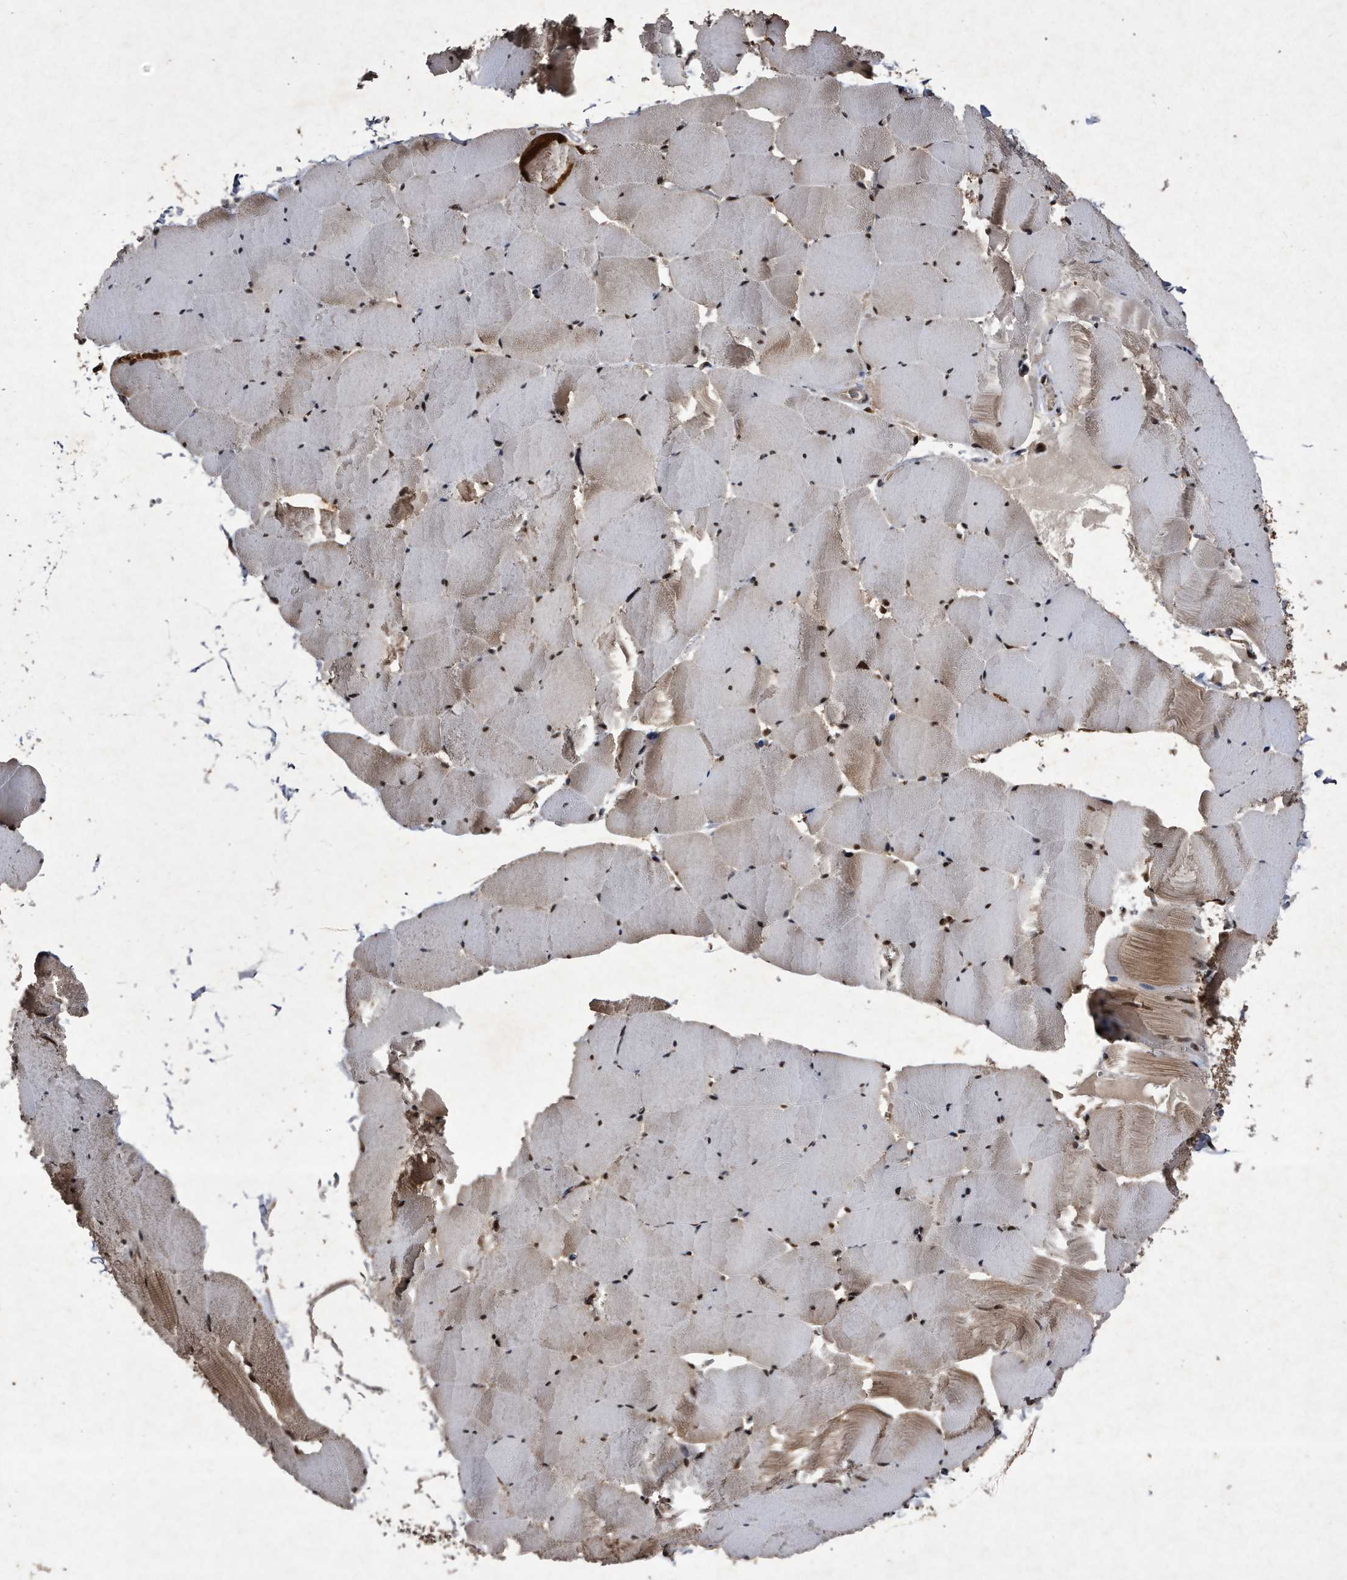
{"staining": {"intensity": "moderate", "quantity": "<25%", "location": "cytoplasmic/membranous,nuclear"}, "tissue": "skeletal muscle", "cell_type": "Myocytes", "image_type": "normal", "snomed": [{"axis": "morphology", "description": "Normal tissue, NOS"}, {"axis": "topography", "description": "Skeletal muscle"}], "caption": "IHC of benign human skeletal muscle displays low levels of moderate cytoplasmic/membranous,nuclear expression in about <25% of myocytes. Immunohistochemistry stains the protein of interest in brown and the nuclei are stained blue.", "gene": "RAD23B", "patient": {"sex": "male", "age": 62}}